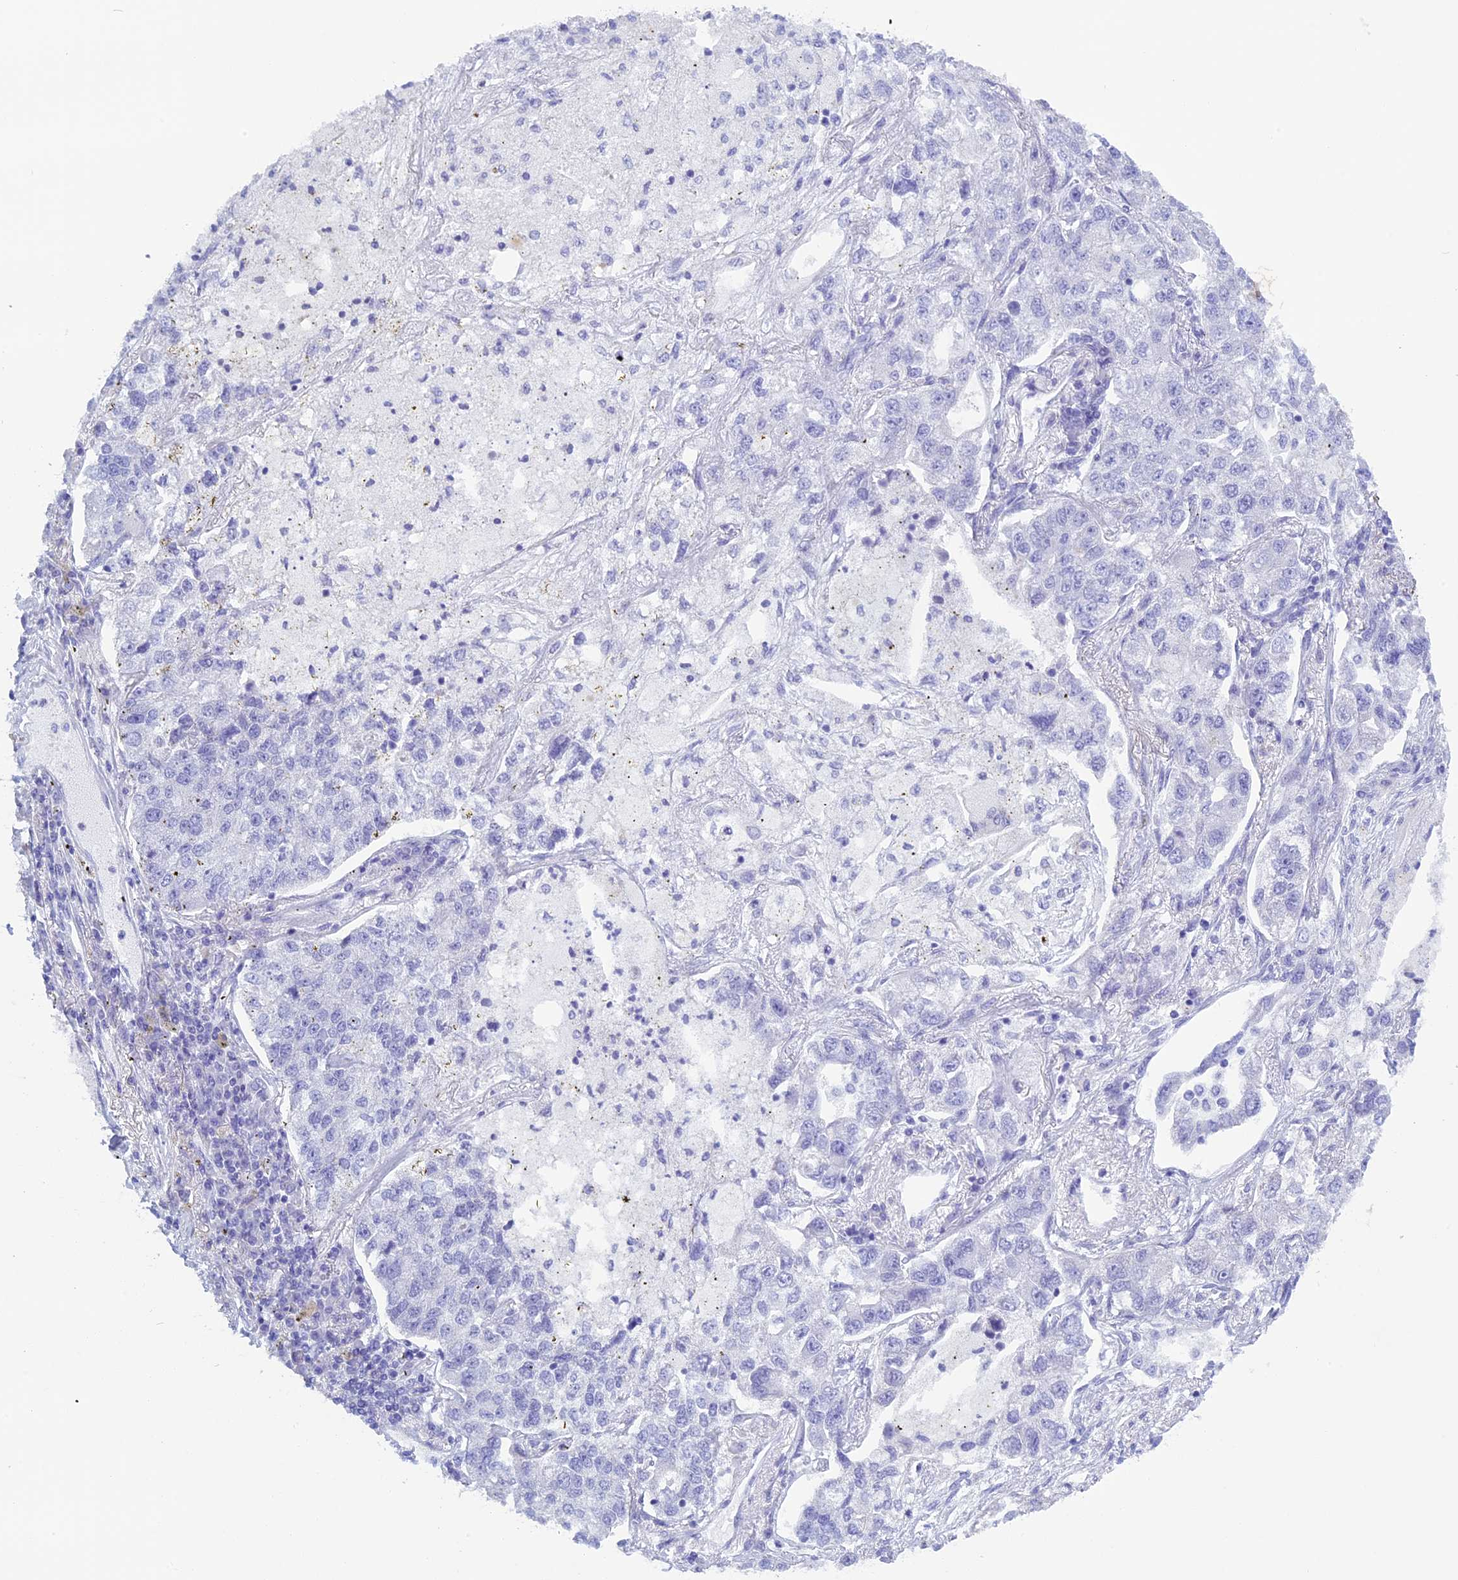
{"staining": {"intensity": "negative", "quantity": "none", "location": "none"}, "tissue": "lung cancer", "cell_type": "Tumor cells", "image_type": "cancer", "snomed": [{"axis": "morphology", "description": "Adenocarcinoma, NOS"}, {"axis": "topography", "description": "Lung"}], "caption": "A high-resolution image shows immunohistochemistry (IHC) staining of lung cancer, which reveals no significant positivity in tumor cells.", "gene": "KCTD21", "patient": {"sex": "male", "age": 49}}